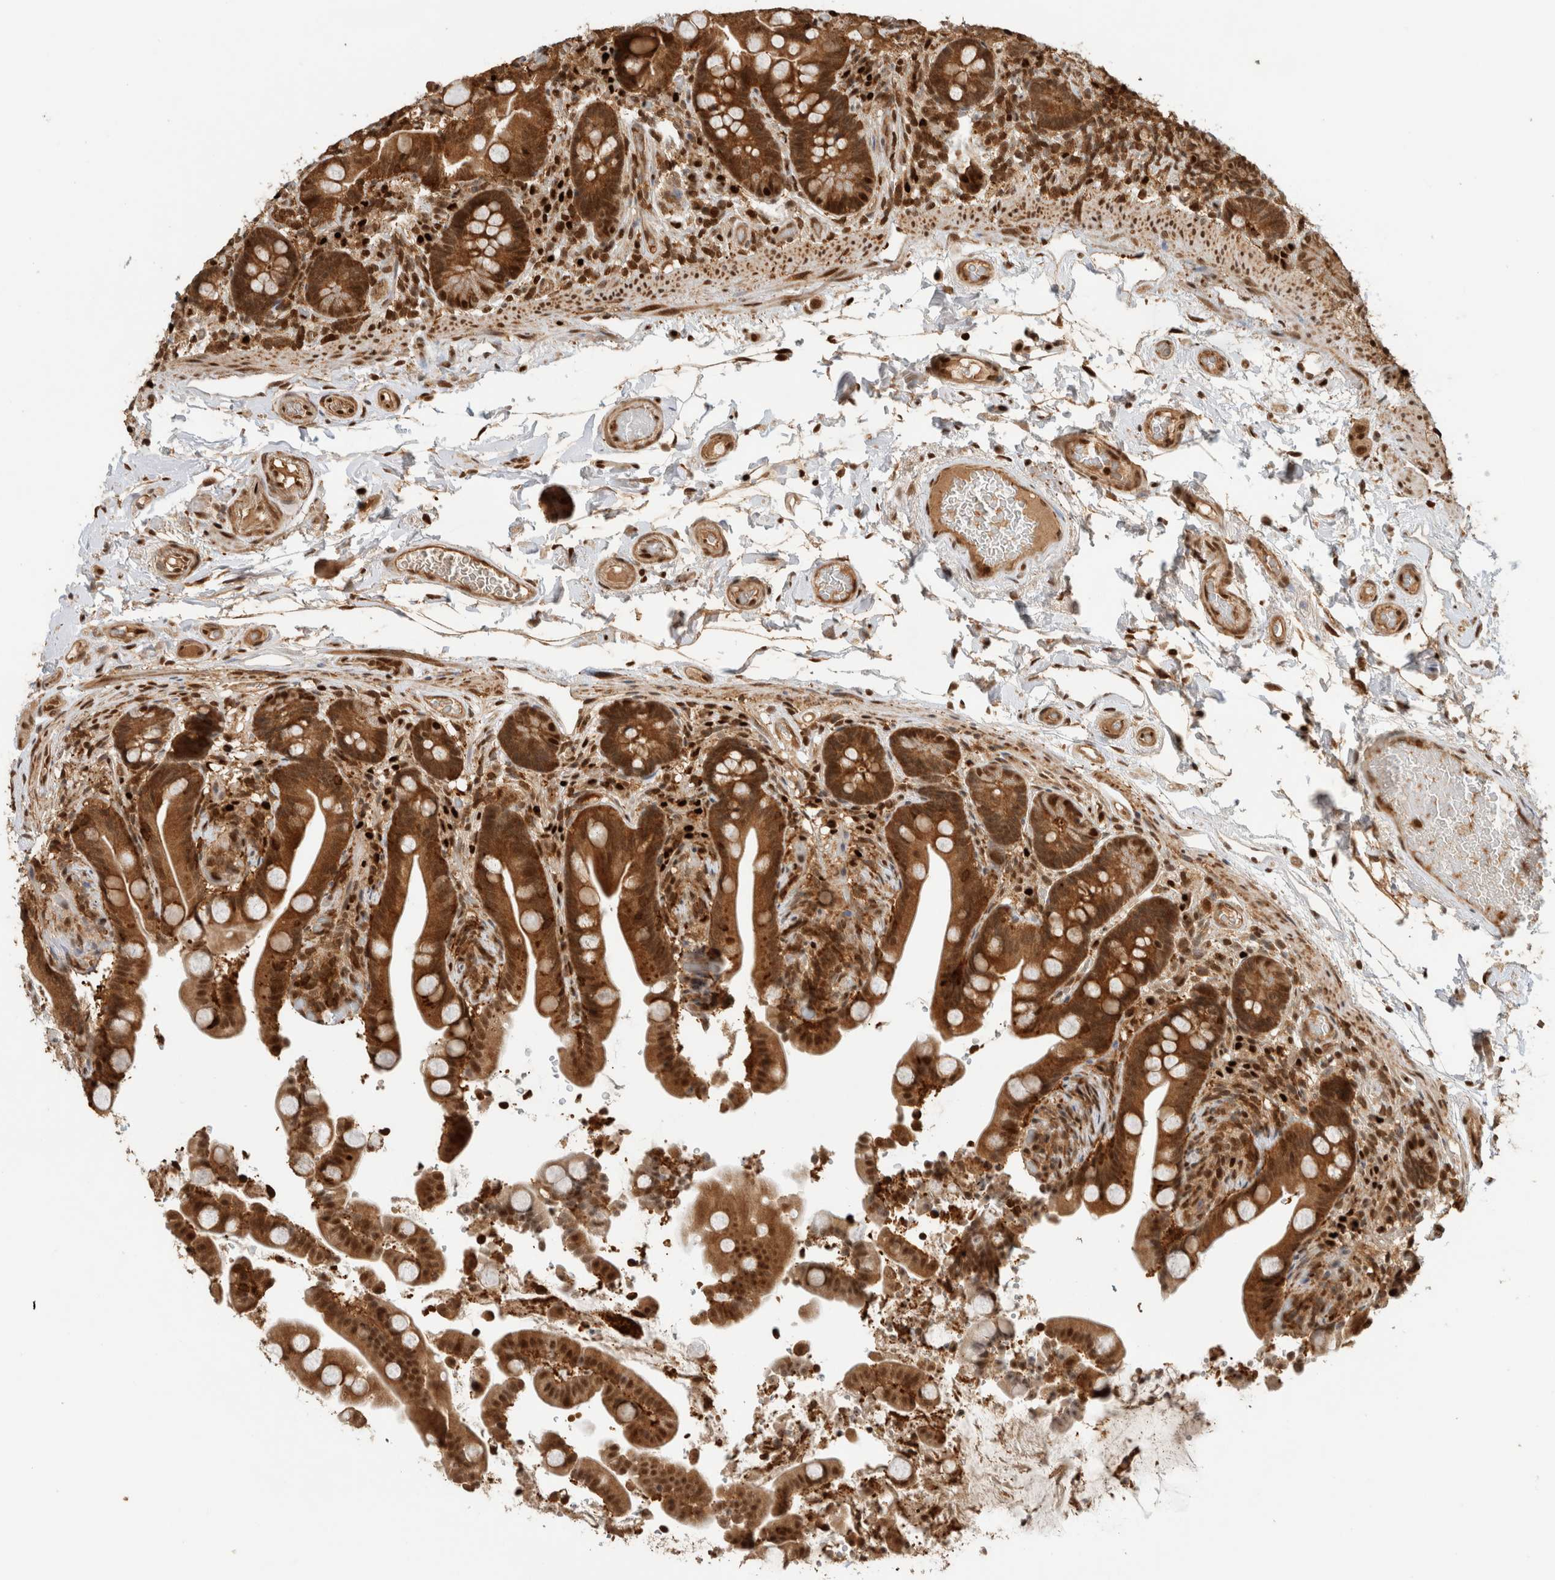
{"staining": {"intensity": "moderate", "quantity": ">75%", "location": "cytoplasmic/membranous,nuclear"}, "tissue": "colon", "cell_type": "Endothelial cells", "image_type": "normal", "snomed": [{"axis": "morphology", "description": "Normal tissue, NOS"}, {"axis": "topography", "description": "Smooth muscle"}, {"axis": "topography", "description": "Colon"}], "caption": "Immunohistochemical staining of benign human colon exhibits >75% levels of moderate cytoplasmic/membranous,nuclear protein expression in approximately >75% of endothelial cells. The protein is shown in brown color, while the nuclei are stained blue.", "gene": "SNRNP40", "patient": {"sex": "male", "age": 73}}